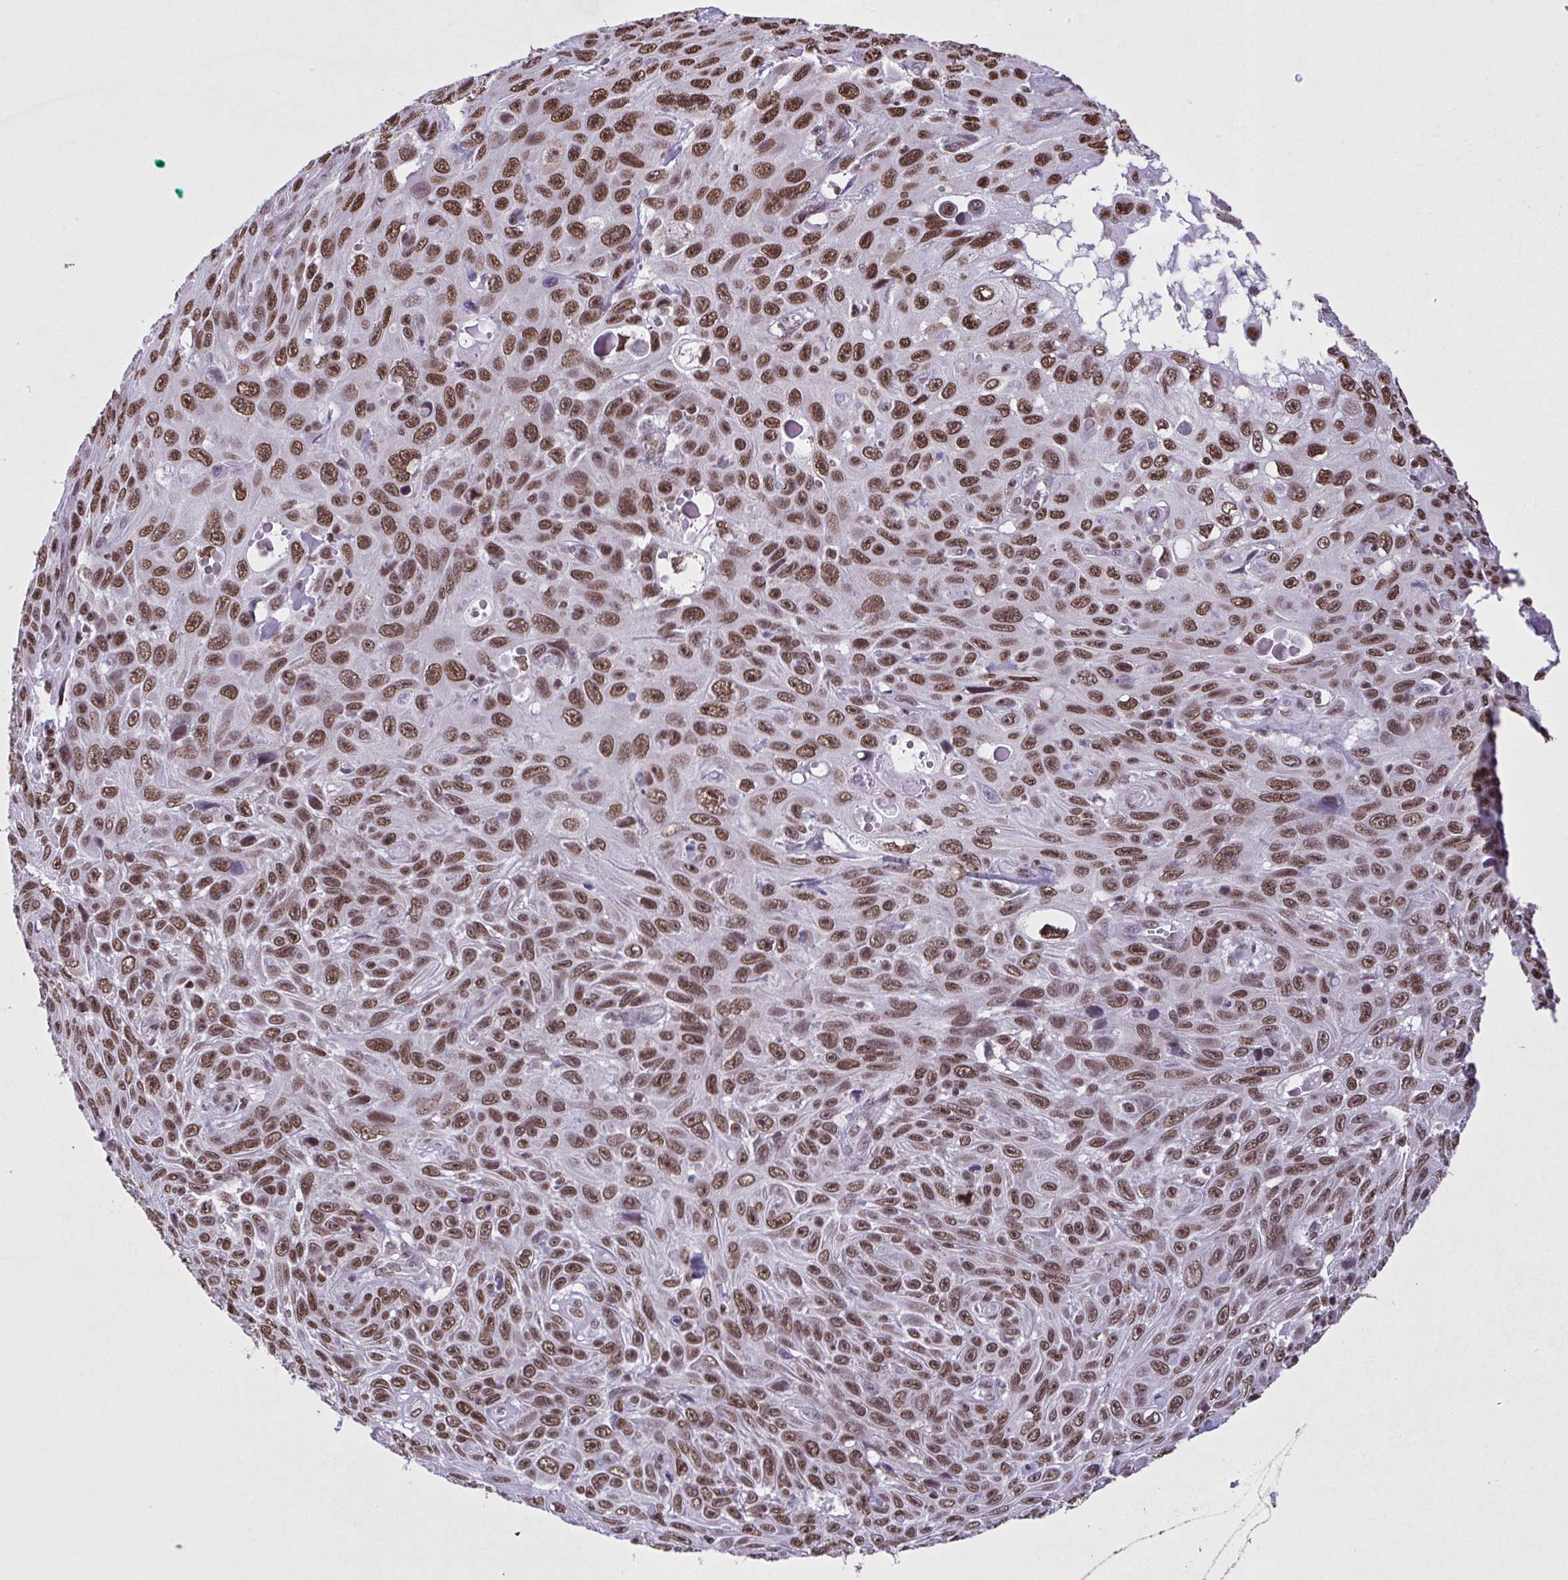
{"staining": {"intensity": "strong", "quantity": ">75%", "location": "nuclear"}, "tissue": "skin cancer", "cell_type": "Tumor cells", "image_type": "cancer", "snomed": [{"axis": "morphology", "description": "Squamous cell carcinoma, NOS"}, {"axis": "topography", "description": "Skin"}], "caption": "Immunohistochemical staining of skin squamous cell carcinoma reveals strong nuclear protein staining in approximately >75% of tumor cells.", "gene": "TIMM21", "patient": {"sex": "male", "age": 82}}